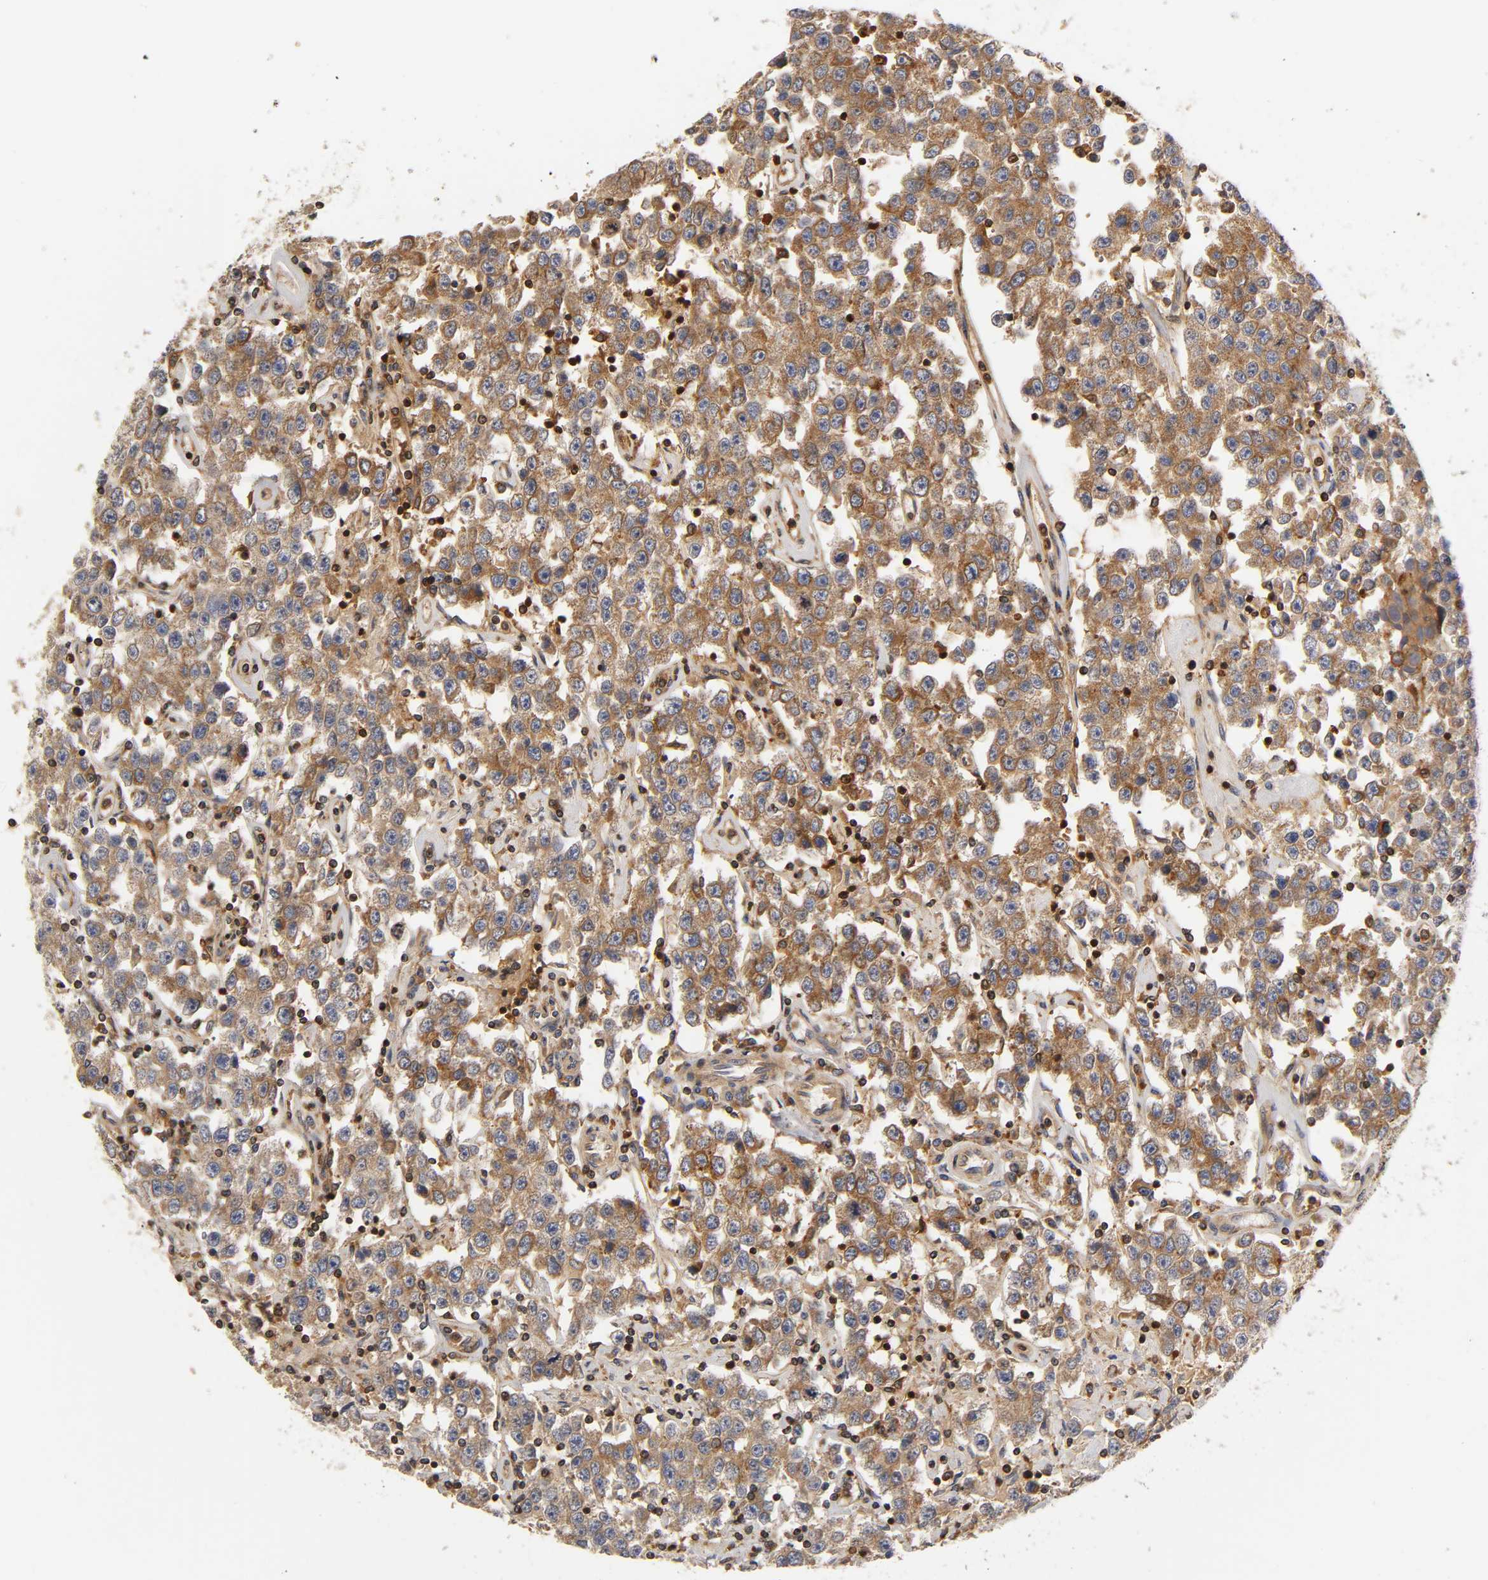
{"staining": {"intensity": "moderate", "quantity": ">75%", "location": "cytoplasmic/membranous"}, "tissue": "testis cancer", "cell_type": "Tumor cells", "image_type": "cancer", "snomed": [{"axis": "morphology", "description": "Seminoma, NOS"}, {"axis": "topography", "description": "Testis"}], "caption": "A brown stain highlights moderate cytoplasmic/membranous positivity of a protein in seminoma (testis) tumor cells.", "gene": "RHOA", "patient": {"sex": "male", "age": 52}}